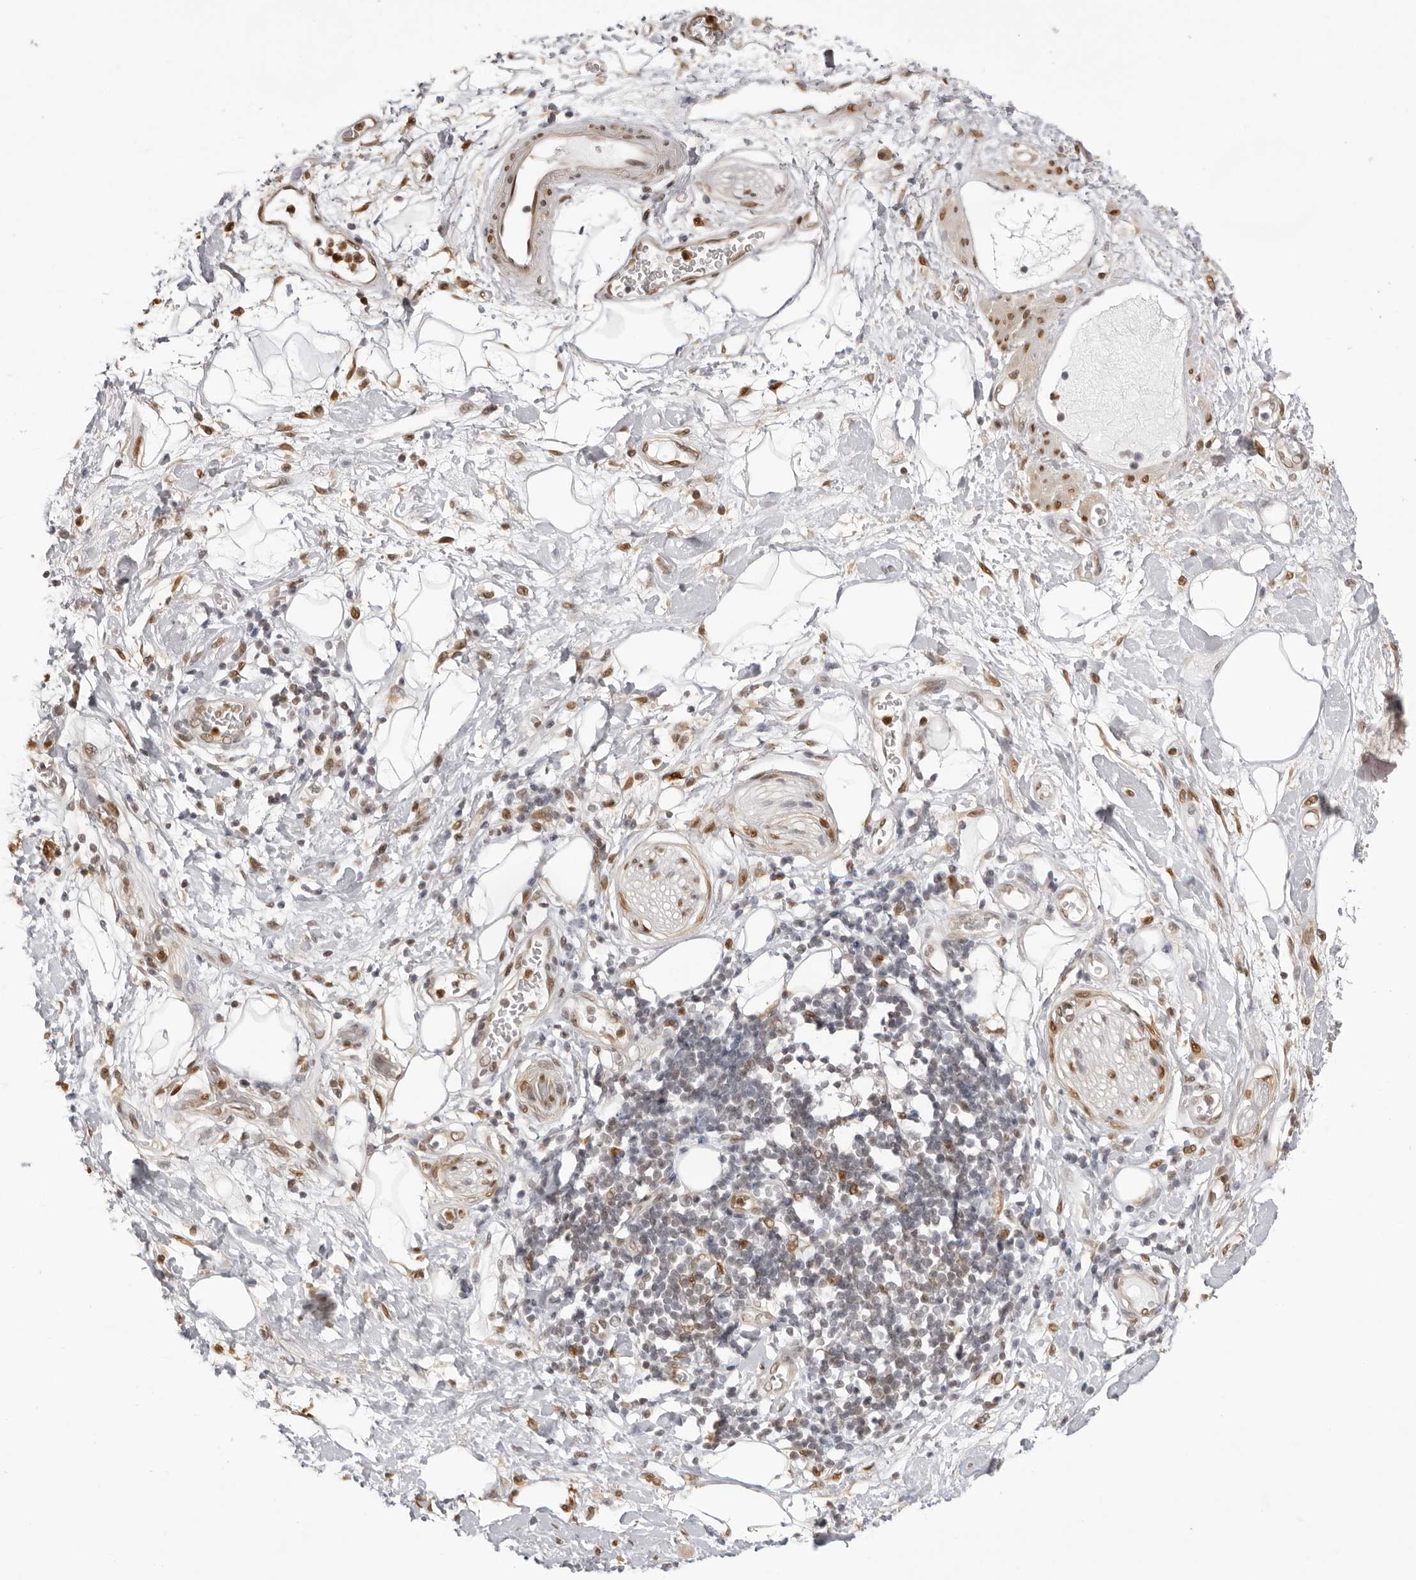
{"staining": {"intensity": "negative", "quantity": "none", "location": "none"}, "tissue": "adipose tissue", "cell_type": "Adipocytes", "image_type": "normal", "snomed": [{"axis": "morphology", "description": "Normal tissue, NOS"}, {"axis": "morphology", "description": "Adenocarcinoma, NOS"}, {"axis": "topography", "description": "Duodenum"}, {"axis": "topography", "description": "Peripheral nerve tissue"}], "caption": "IHC image of unremarkable human adipose tissue stained for a protein (brown), which displays no expression in adipocytes.", "gene": "HSPA4", "patient": {"sex": "female", "age": 60}}